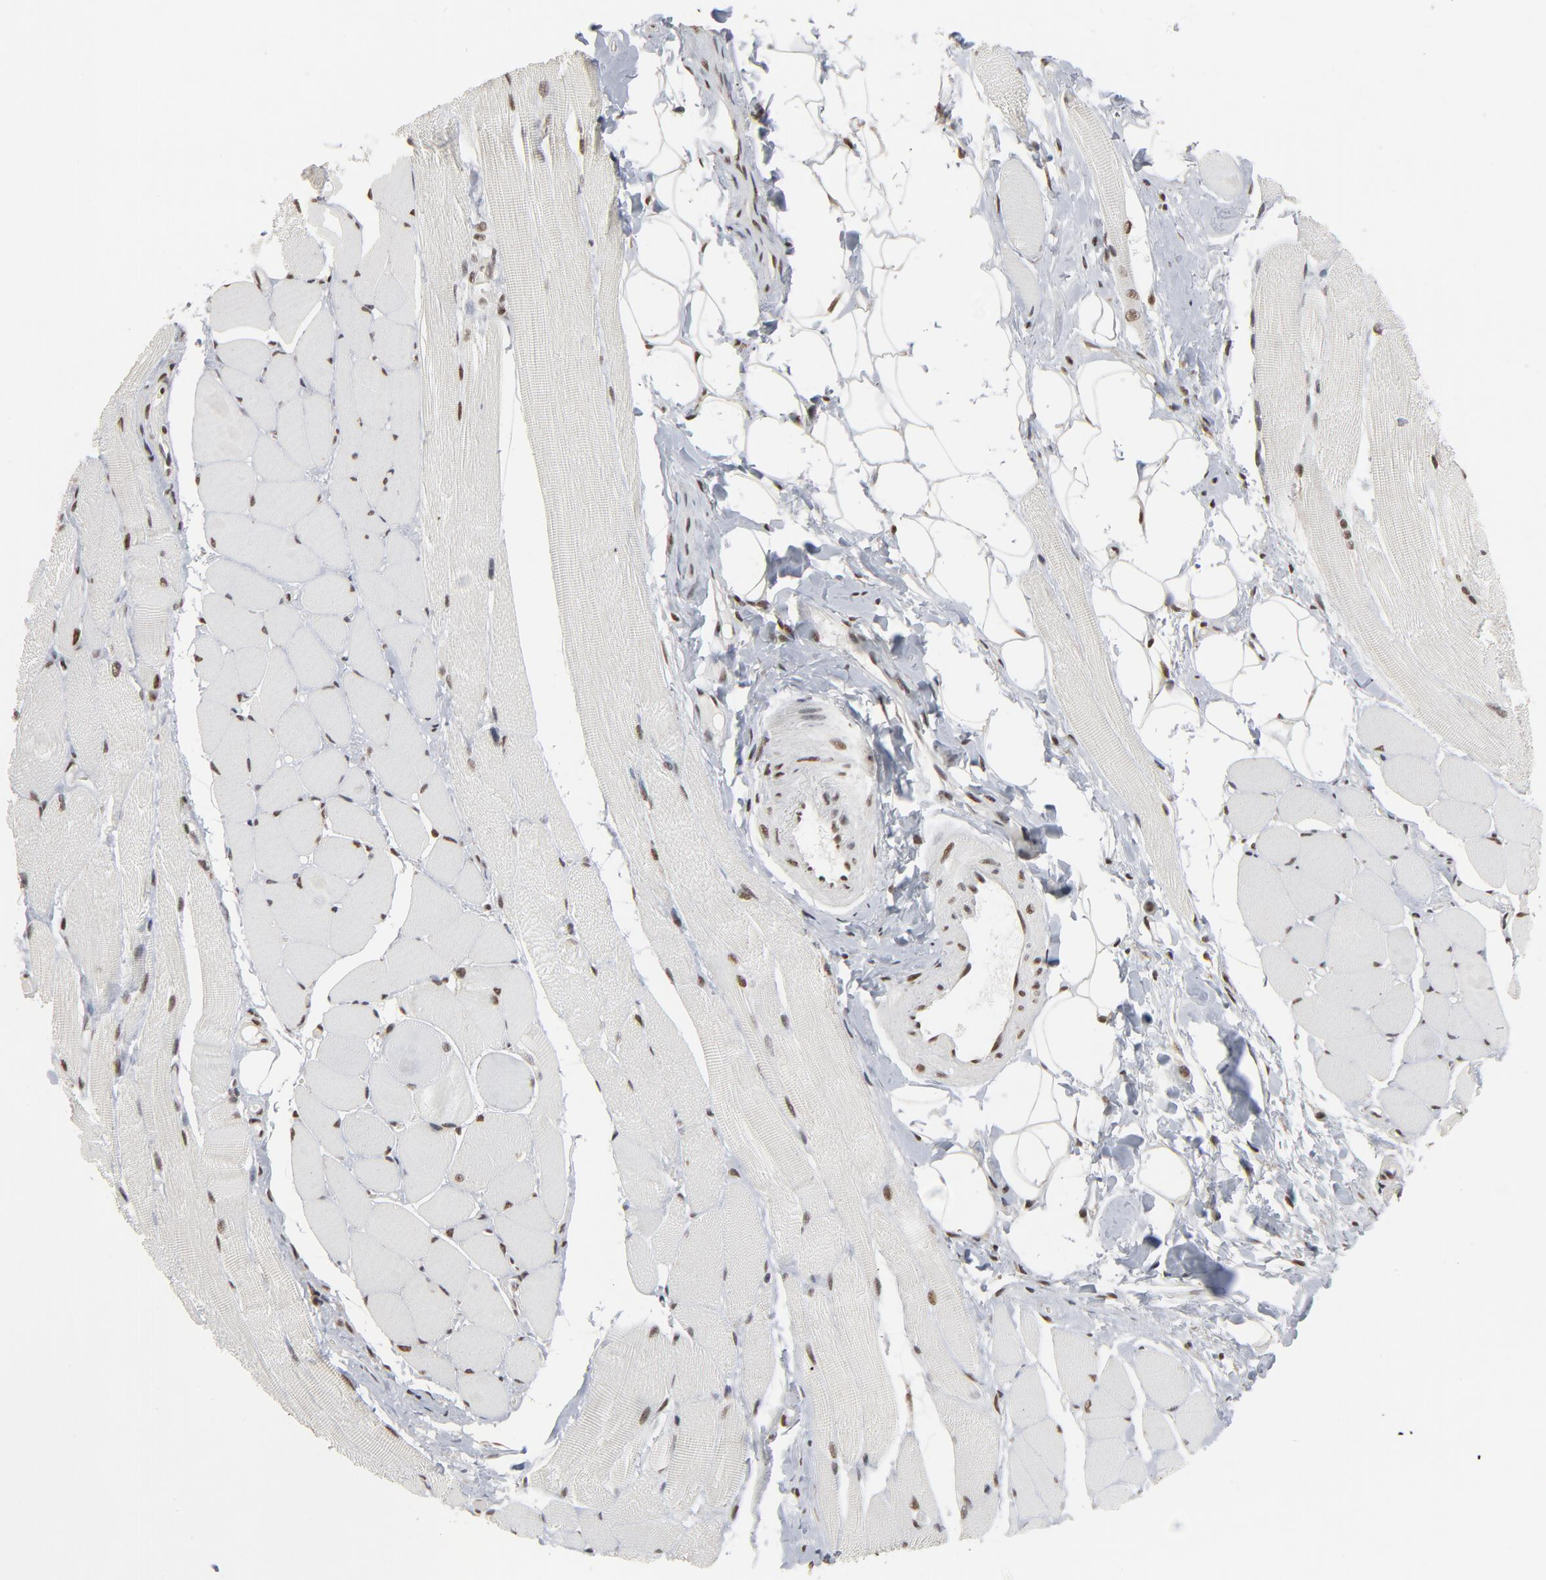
{"staining": {"intensity": "moderate", "quantity": ">75%", "location": "nuclear"}, "tissue": "skeletal muscle", "cell_type": "Myocytes", "image_type": "normal", "snomed": [{"axis": "morphology", "description": "Normal tissue, NOS"}, {"axis": "topography", "description": "Skeletal muscle"}, {"axis": "topography", "description": "Peripheral nerve tissue"}], "caption": "DAB immunohistochemical staining of benign skeletal muscle exhibits moderate nuclear protein staining in approximately >75% of myocytes. (DAB (3,3'-diaminobenzidine) = brown stain, brightfield microscopy at high magnification).", "gene": "MRE11", "patient": {"sex": "female", "age": 84}}